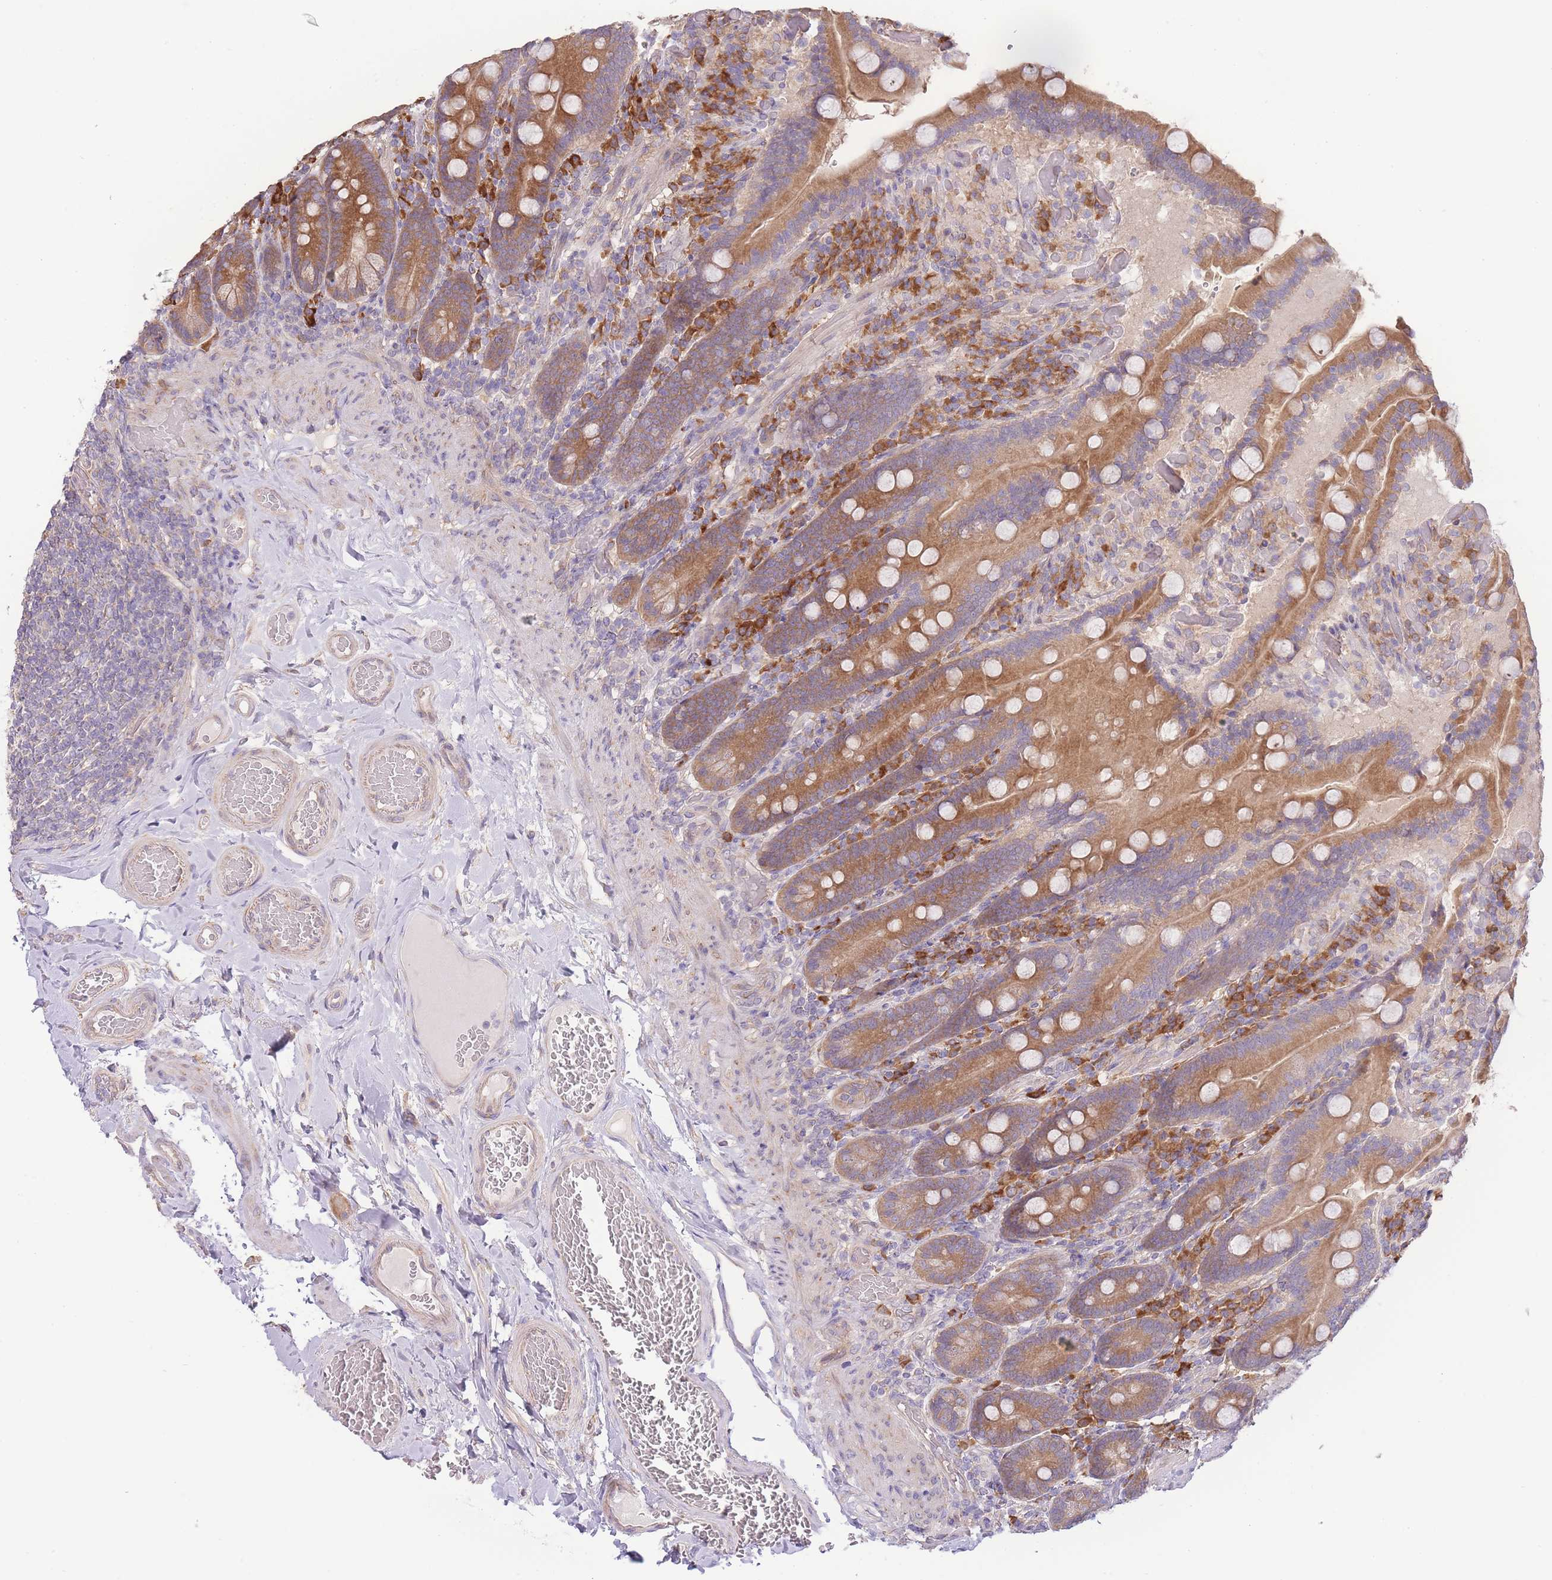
{"staining": {"intensity": "moderate", "quantity": ">75%", "location": "cytoplasmic/membranous"}, "tissue": "duodenum", "cell_type": "Glandular cells", "image_type": "normal", "snomed": [{"axis": "morphology", "description": "Normal tissue, NOS"}, {"axis": "topography", "description": "Duodenum"}], "caption": "Duodenum stained for a protein (brown) displays moderate cytoplasmic/membranous positive staining in approximately >75% of glandular cells.", "gene": "BEX1", "patient": {"sex": "female", "age": 62}}